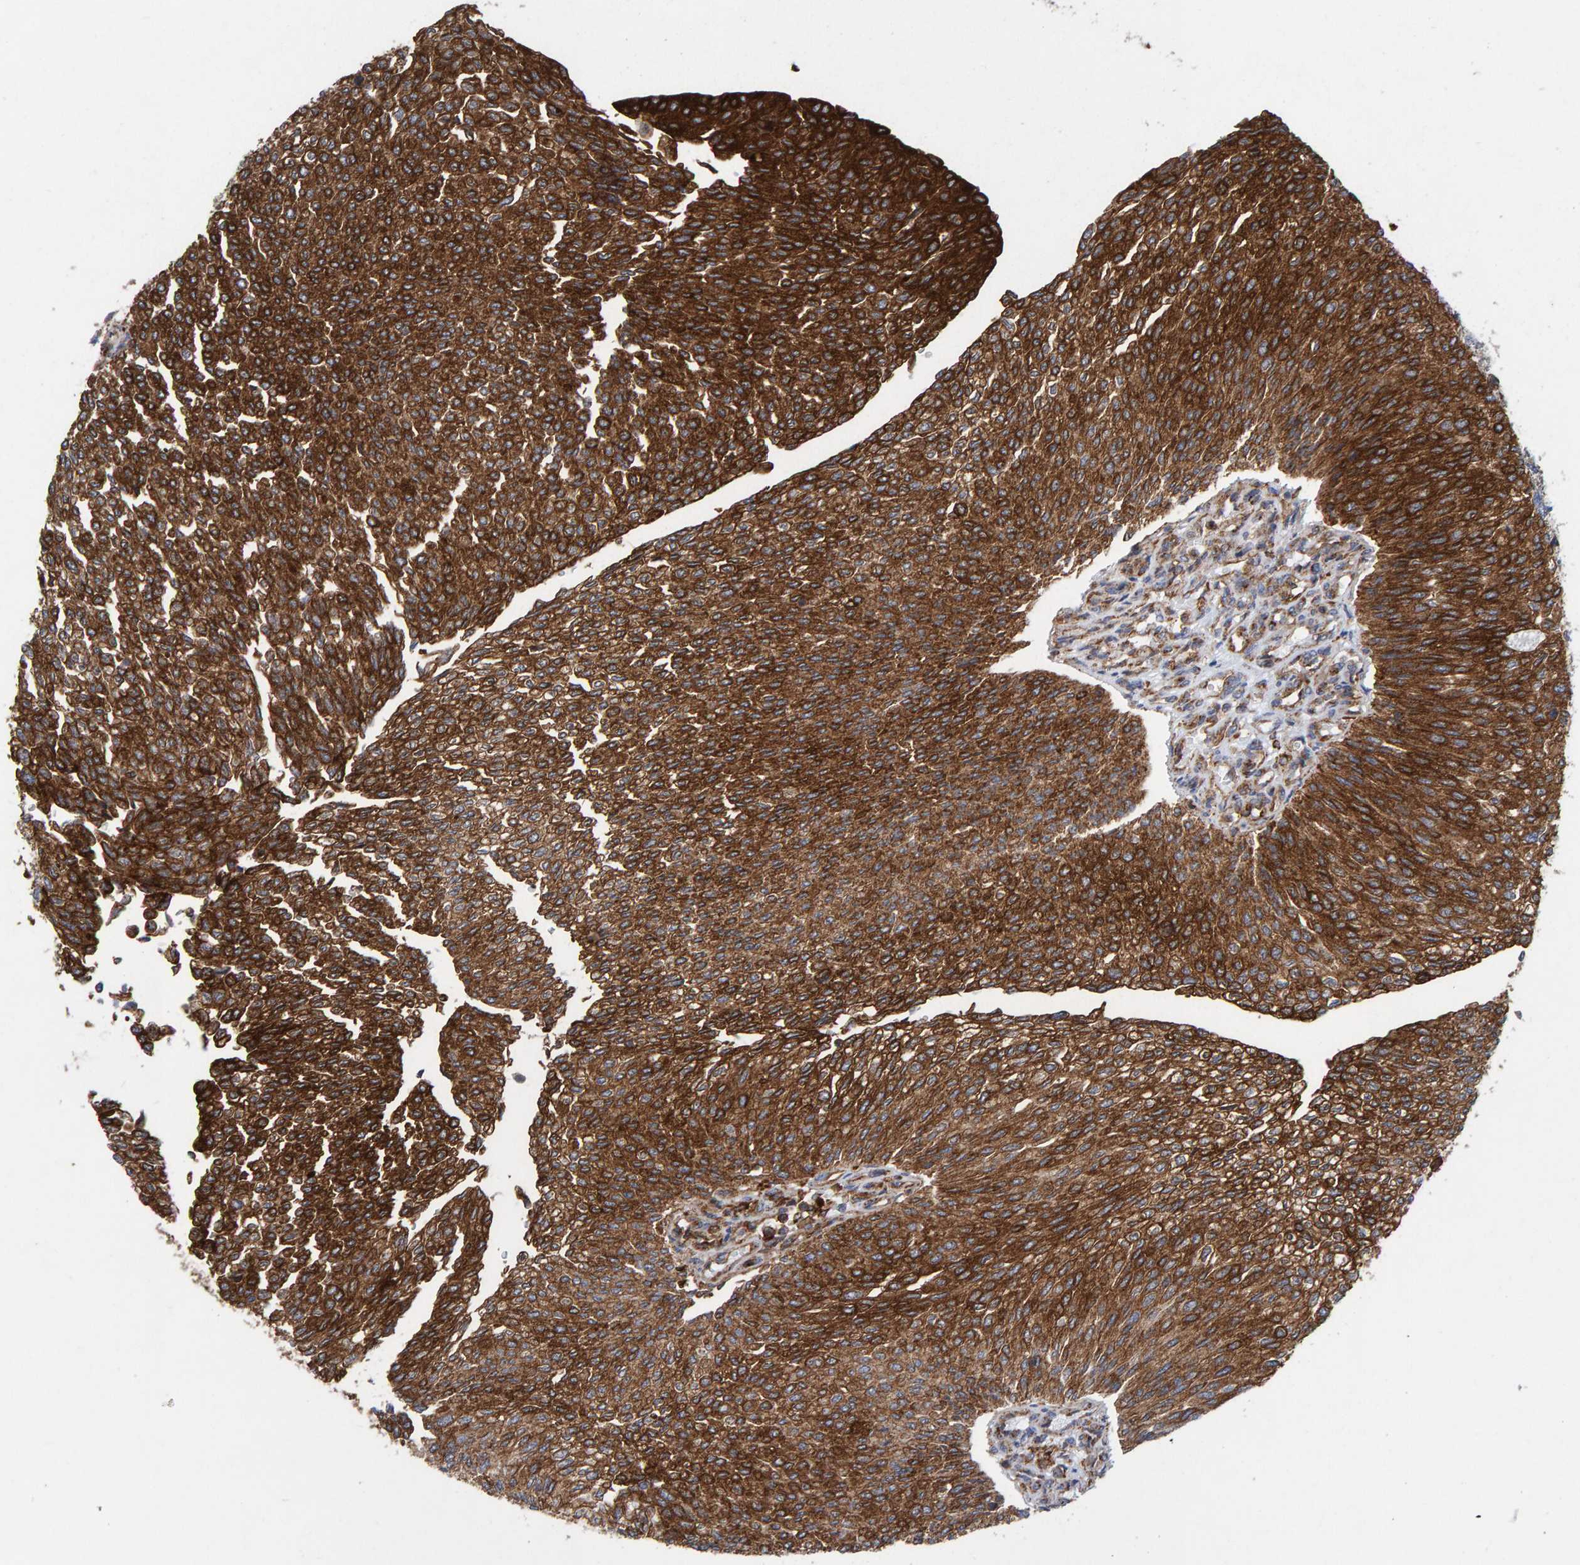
{"staining": {"intensity": "strong", "quantity": ">75%", "location": "cytoplasmic/membranous"}, "tissue": "urothelial cancer", "cell_type": "Tumor cells", "image_type": "cancer", "snomed": [{"axis": "morphology", "description": "Urothelial carcinoma, Low grade"}, {"axis": "topography", "description": "Urinary bladder"}], "caption": "Human urothelial cancer stained for a protein (brown) exhibits strong cytoplasmic/membranous positive expression in about >75% of tumor cells.", "gene": "MVP", "patient": {"sex": "female", "age": 79}}